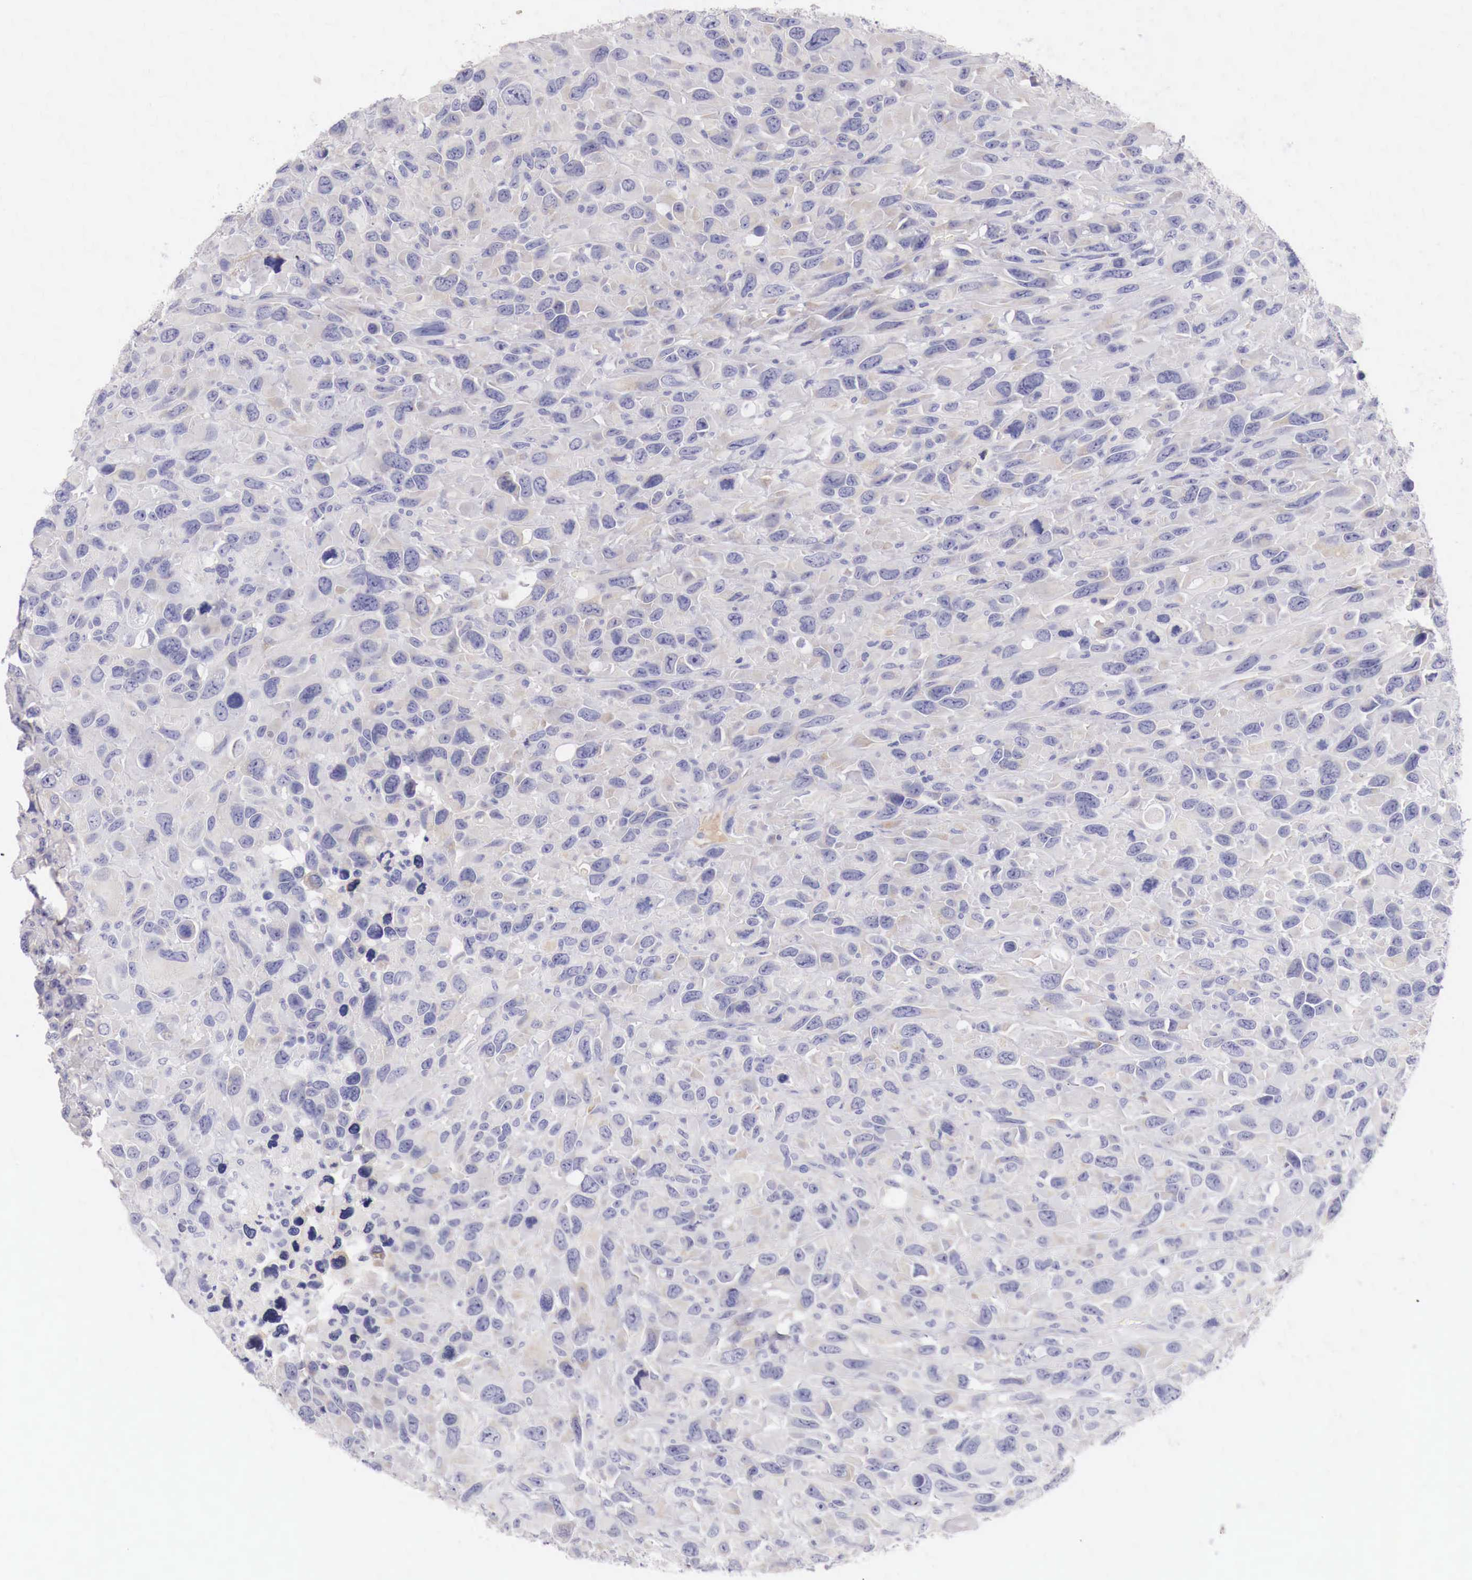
{"staining": {"intensity": "negative", "quantity": "none", "location": "none"}, "tissue": "renal cancer", "cell_type": "Tumor cells", "image_type": "cancer", "snomed": [{"axis": "morphology", "description": "Adenocarcinoma, NOS"}, {"axis": "topography", "description": "Kidney"}], "caption": "Renal cancer stained for a protein using immunohistochemistry (IHC) shows no expression tumor cells.", "gene": "NREP", "patient": {"sex": "male", "age": 79}}